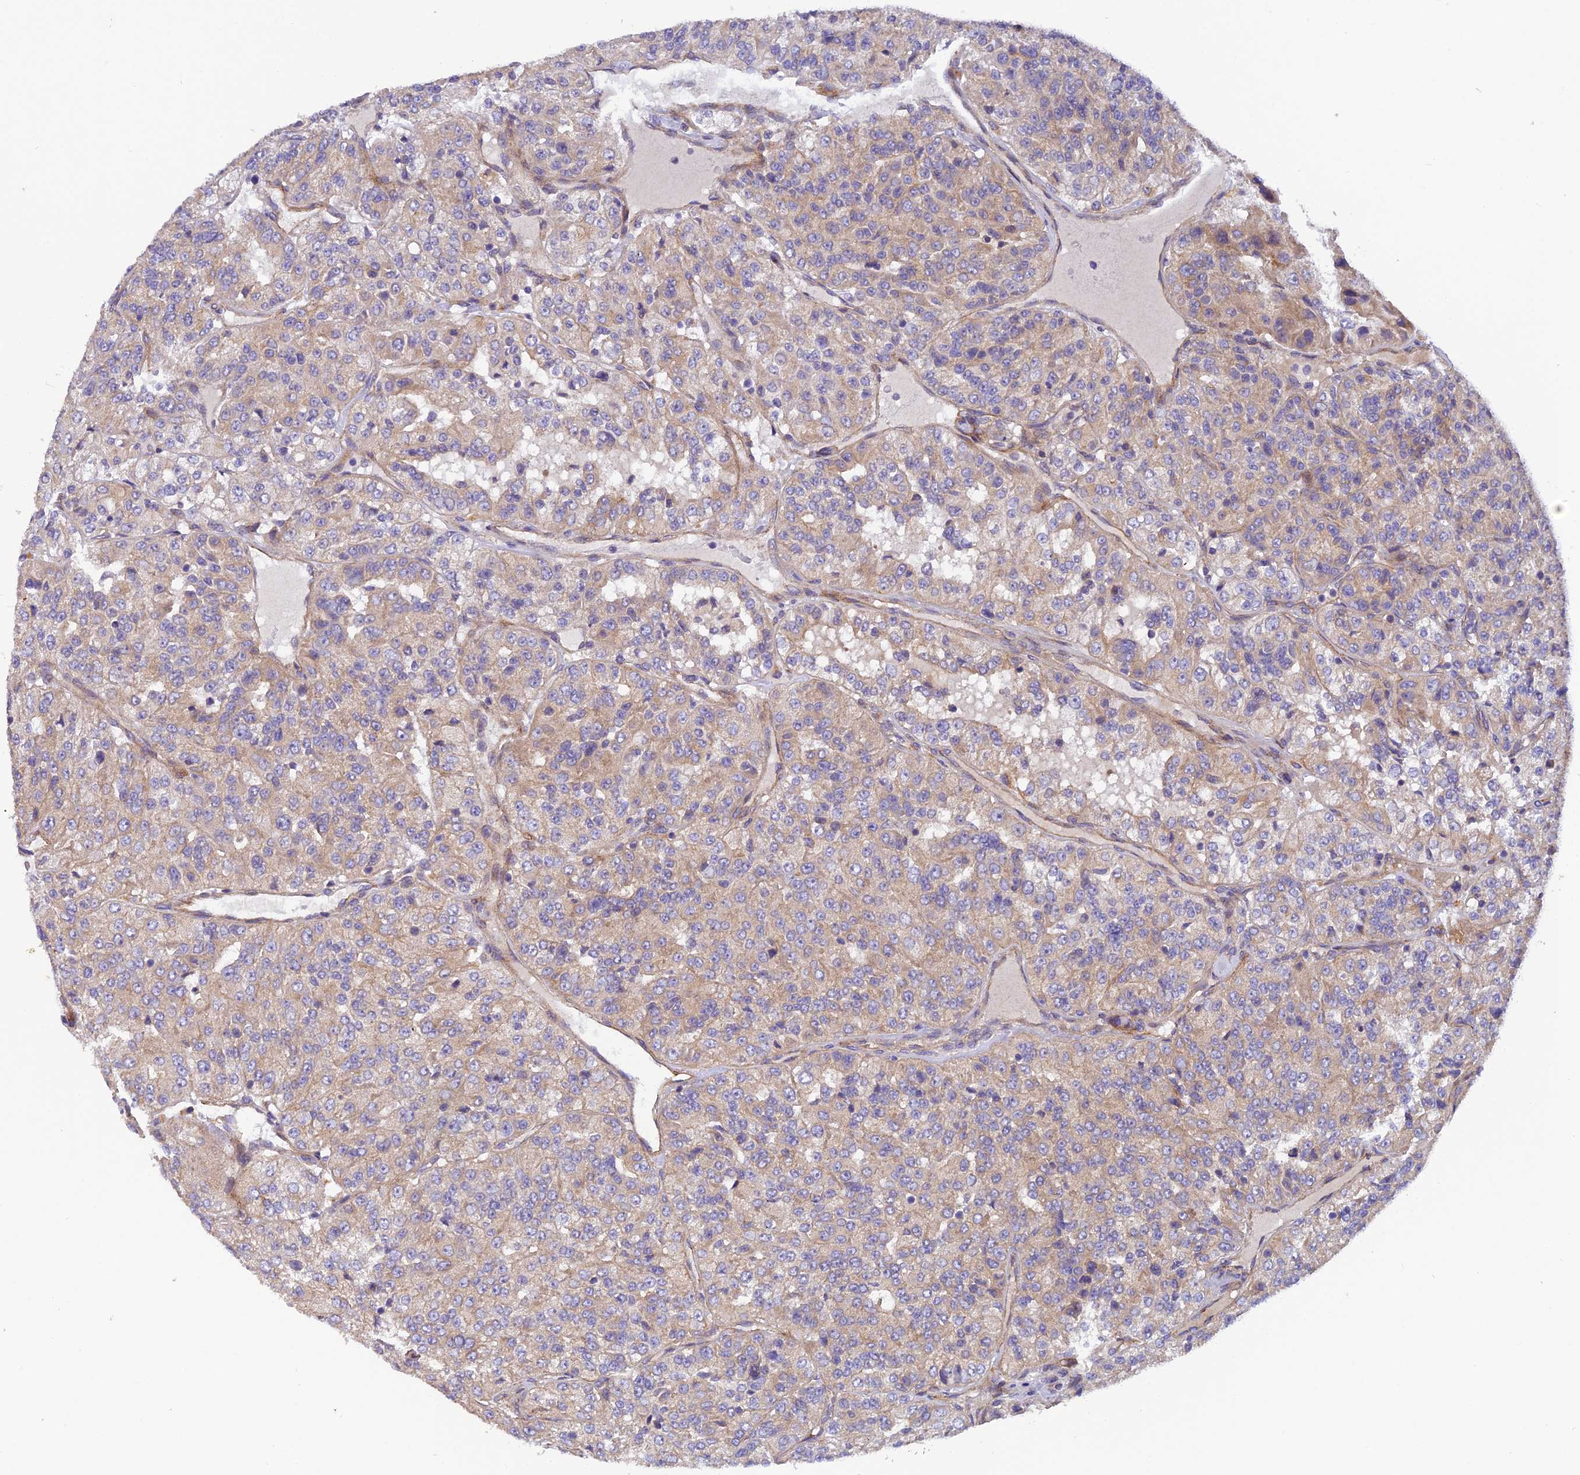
{"staining": {"intensity": "moderate", "quantity": ">75%", "location": "cytoplasmic/membranous"}, "tissue": "renal cancer", "cell_type": "Tumor cells", "image_type": "cancer", "snomed": [{"axis": "morphology", "description": "Adenocarcinoma, NOS"}, {"axis": "topography", "description": "Kidney"}], "caption": "This photomicrograph displays immunohistochemistry staining of renal cancer (adenocarcinoma), with medium moderate cytoplasmic/membranous positivity in approximately >75% of tumor cells.", "gene": "ADAMTS15", "patient": {"sex": "female", "age": 63}}